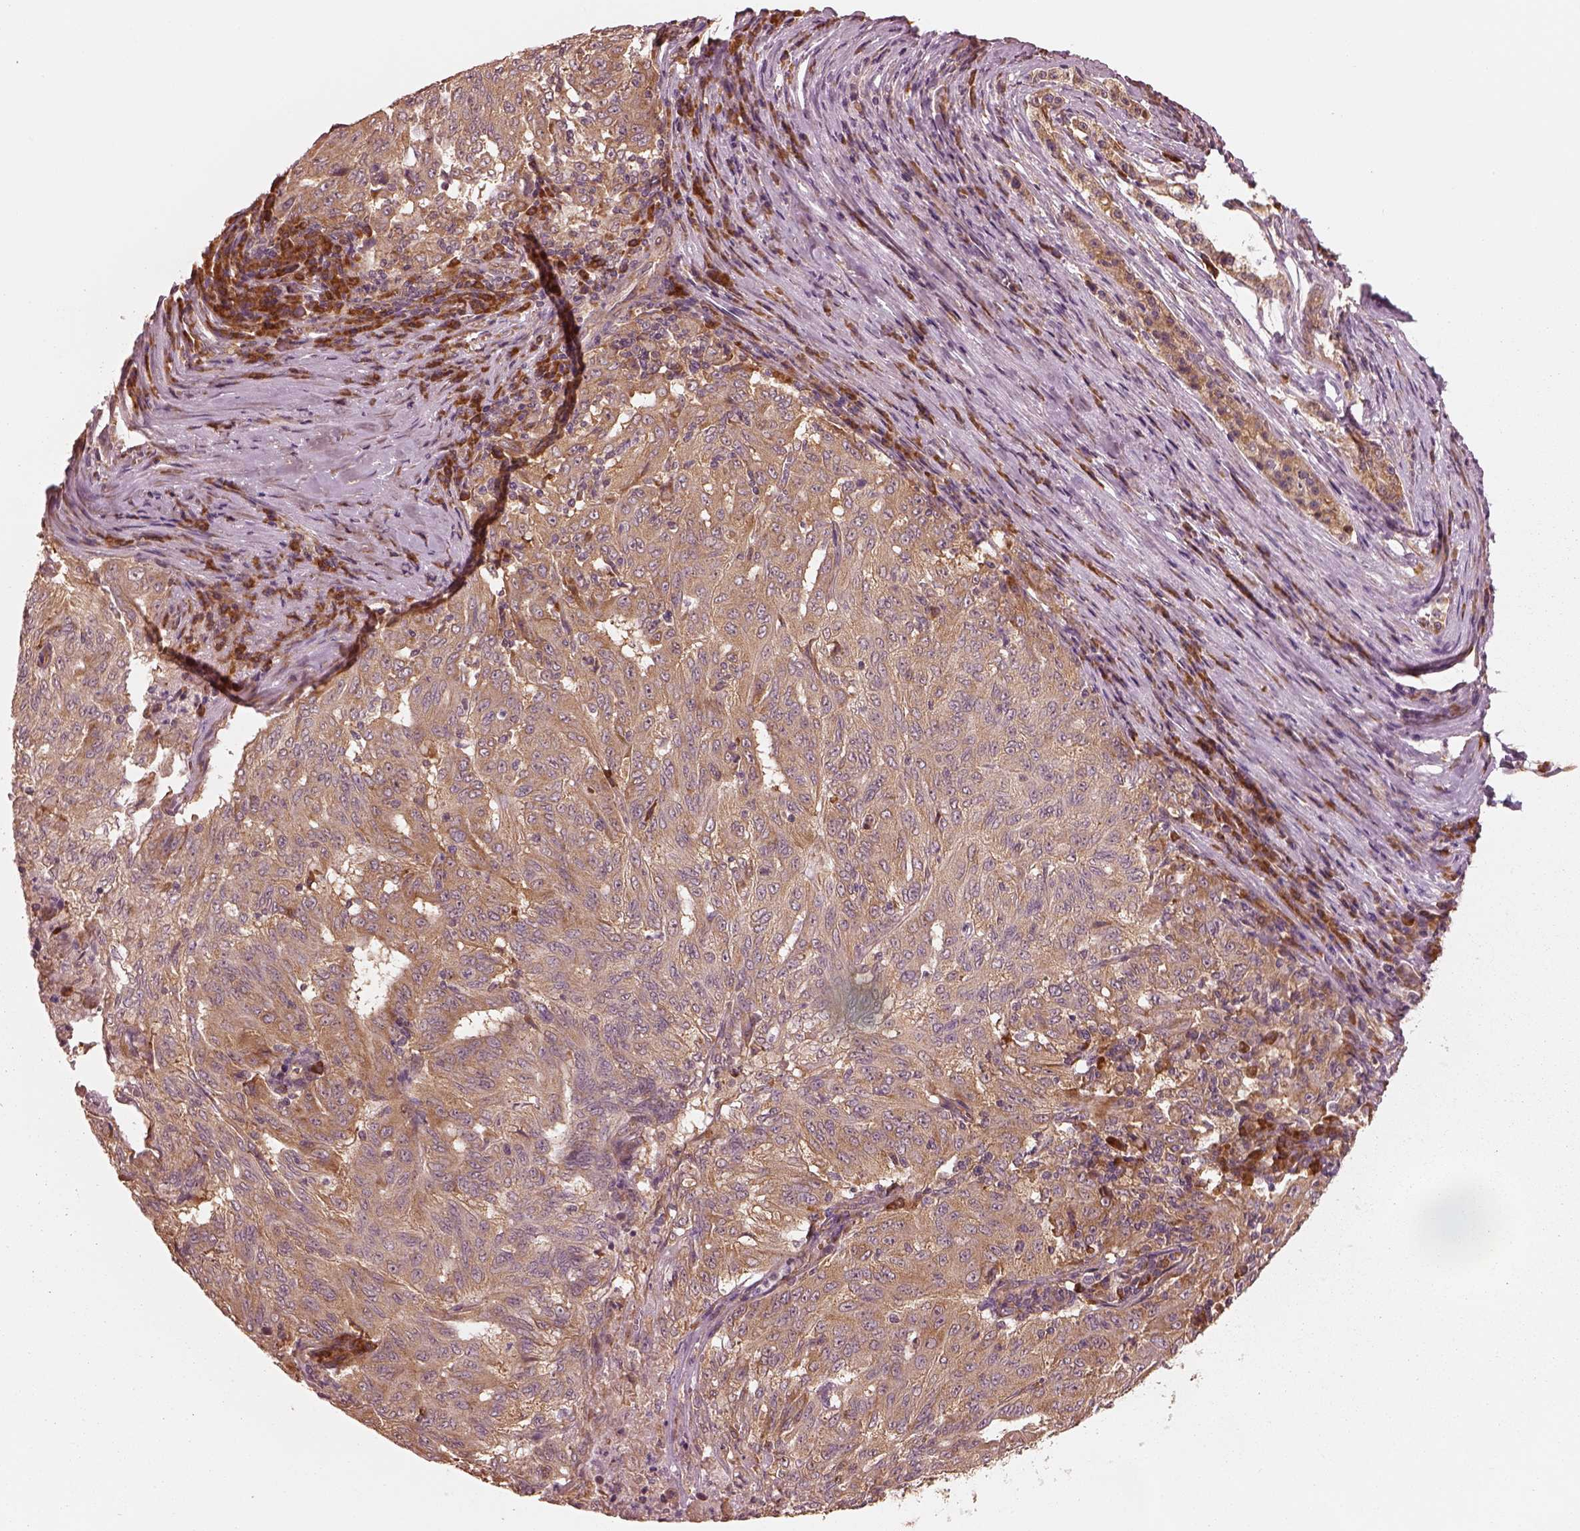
{"staining": {"intensity": "moderate", "quantity": ">75%", "location": "cytoplasmic/membranous"}, "tissue": "pancreatic cancer", "cell_type": "Tumor cells", "image_type": "cancer", "snomed": [{"axis": "morphology", "description": "Adenocarcinoma, NOS"}, {"axis": "topography", "description": "Pancreas"}], "caption": "Tumor cells demonstrate medium levels of moderate cytoplasmic/membranous positivity in about >75% of cells in human pancreatic cancer (adenocarcinoma).", "gene": "RPS5", "patient": {"sex": "male", "age": 63}}